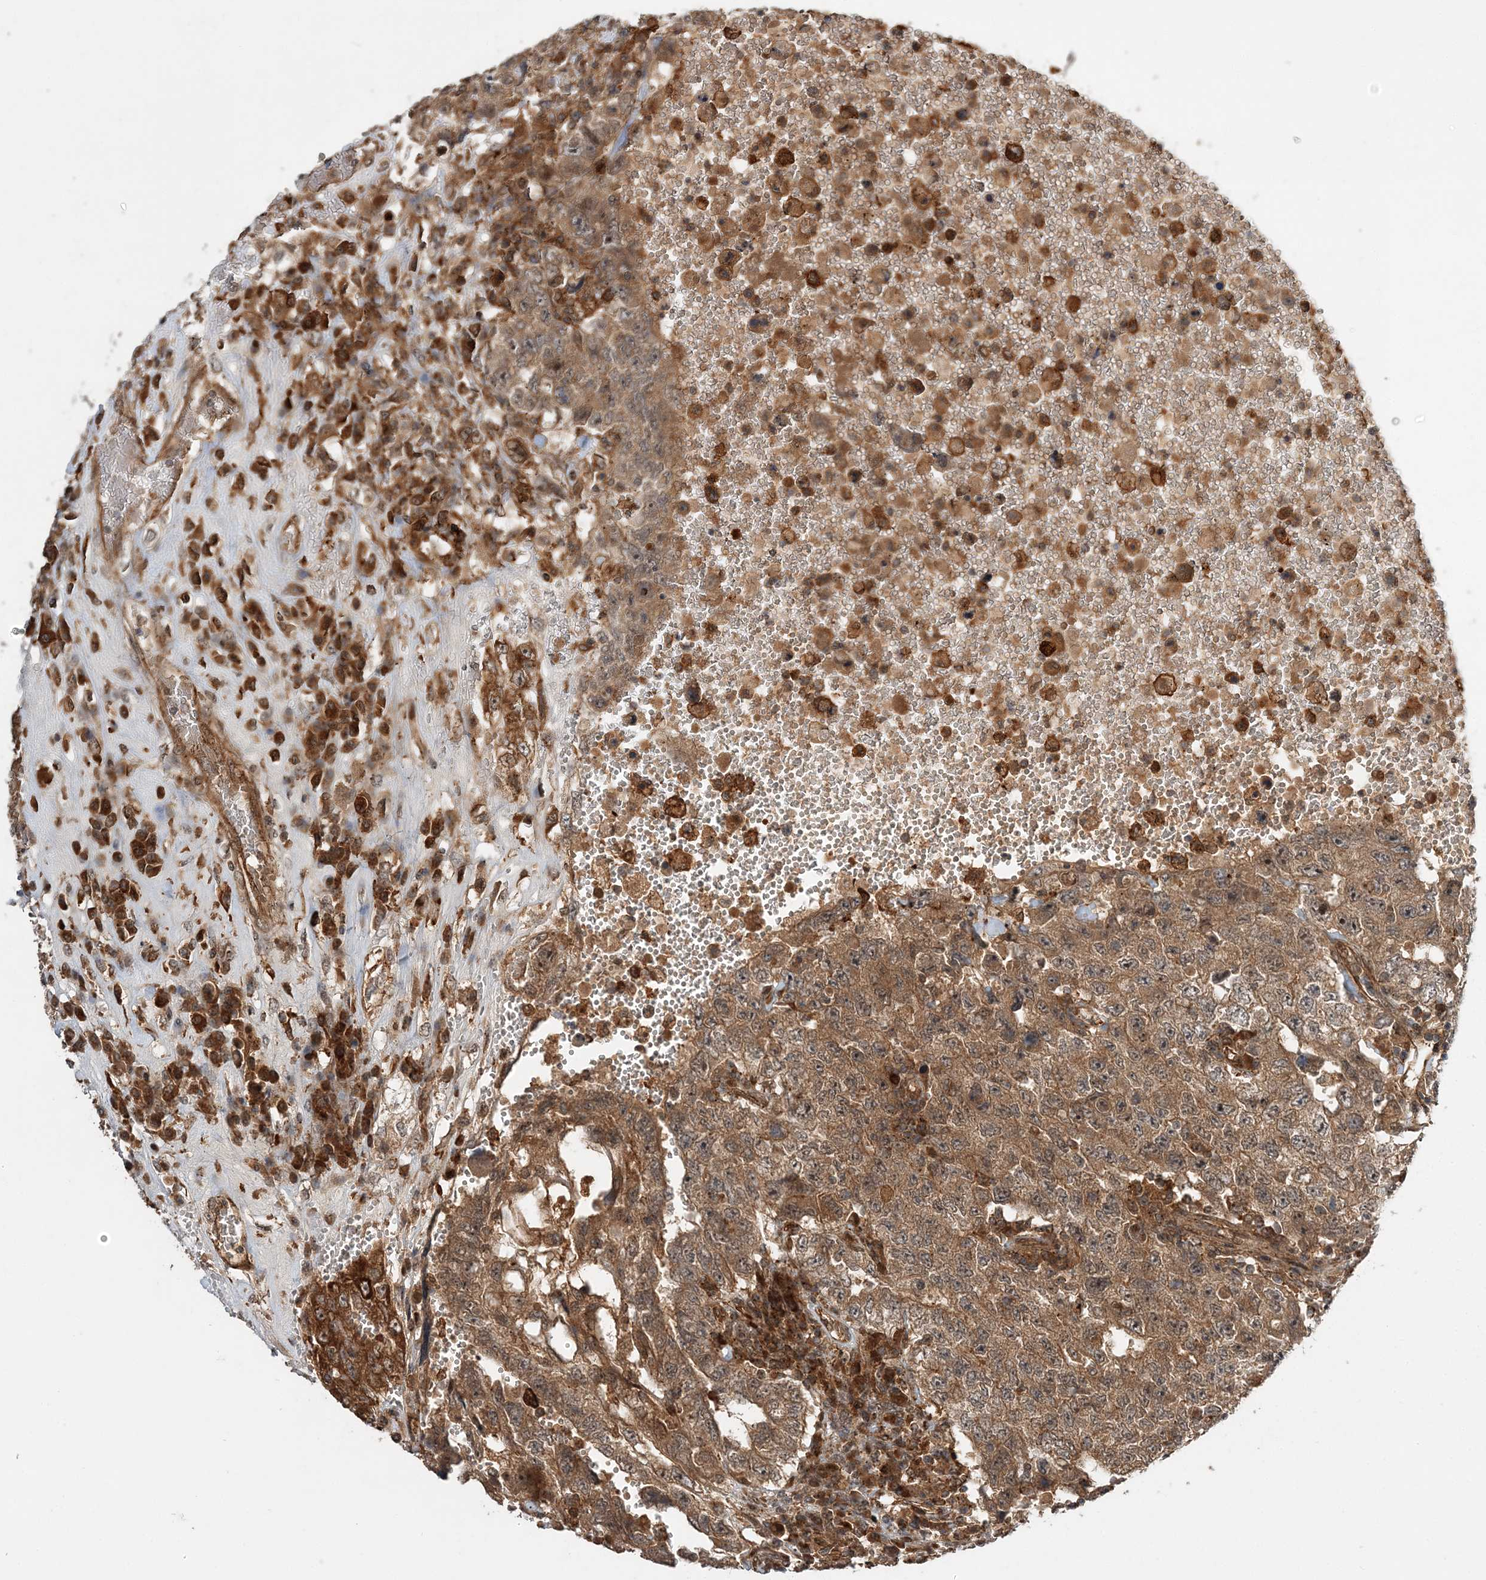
{"staining": {"intensity": "moderate", "quantity": ">75%", "location": "cytoplasmic/membranous,nuclear"}, "tissue": "testis cancer", "cell_type": "Tumor cells", "image_type": "cancer", "snomed": [{"axis": "morphology", "description": "Carcinoma, Embryonal, NOS"}, {"axis": "topography", "description": "Testis"}], "caption": "About >75% of tumor cells in embryonal carcinoma (testis) exhibit moderate cytoplasmic/membranous and nuclear protein expression as visualized by brown immunohistochemical staining.", "gene": "UBTD2", "patient": {"sex": "male", "age": 26}}